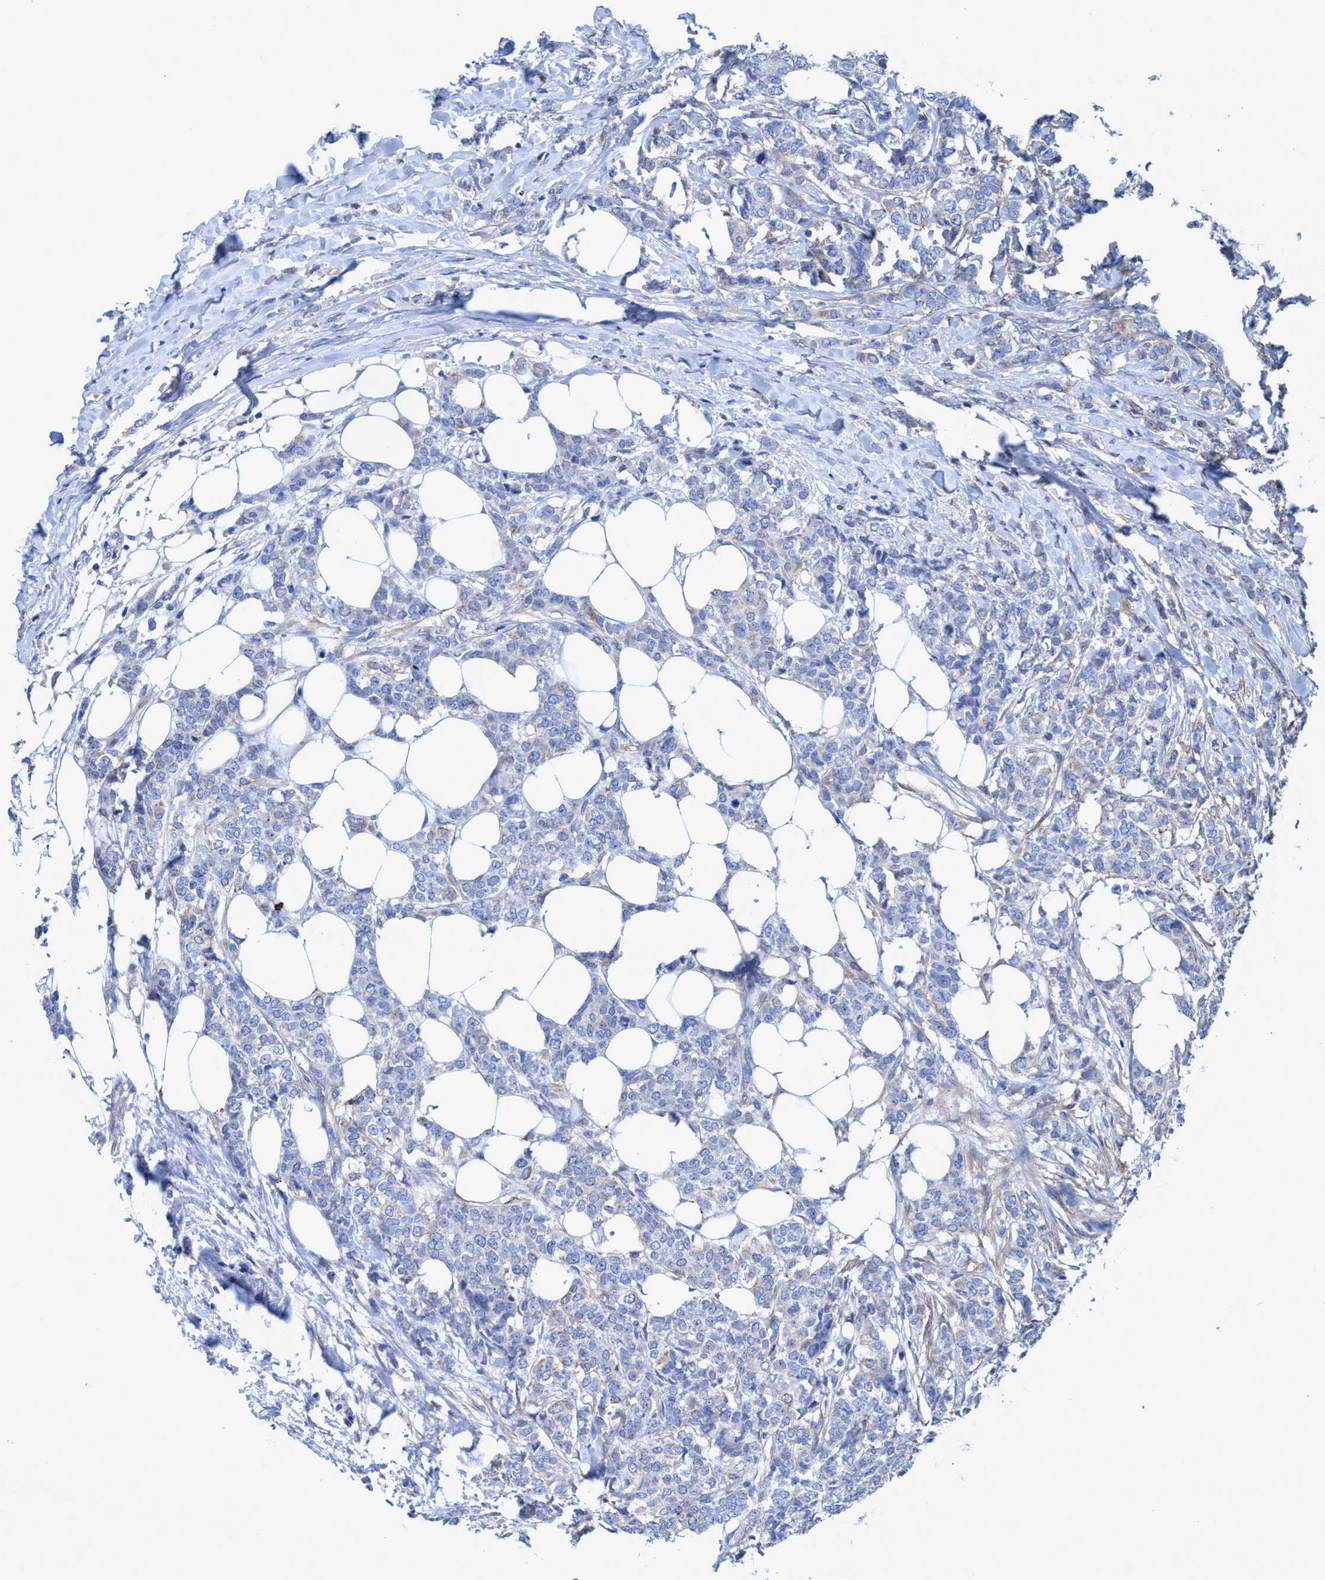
{"staining": {"intensity": "weak", "quantity": "<25%", "location": "cytoplasmic/membranous"}, "tissue": "breast cancer", "cell_type": "Tumor cells", "image_type": "cancer", "snomed": [{"axis": "morphology", "description": "Lobular carcinoma"}, {"axis": "topography", "description": "Skin"}, {"axis": "topography", "description": "Breast"}], "caption": "Immunohistochemical staining of human breast lobular carcinoma displays no significant positivity in tumor cells. The staining was performed using DAB (3,3'-diaminobenzidine) to visualize the protein expression in brown, while the nuclei were stained in blue with hematoxylin (Magnification: 20x).", "gene": "GULP1", "patient": {"sex": "female", "age": 46}}